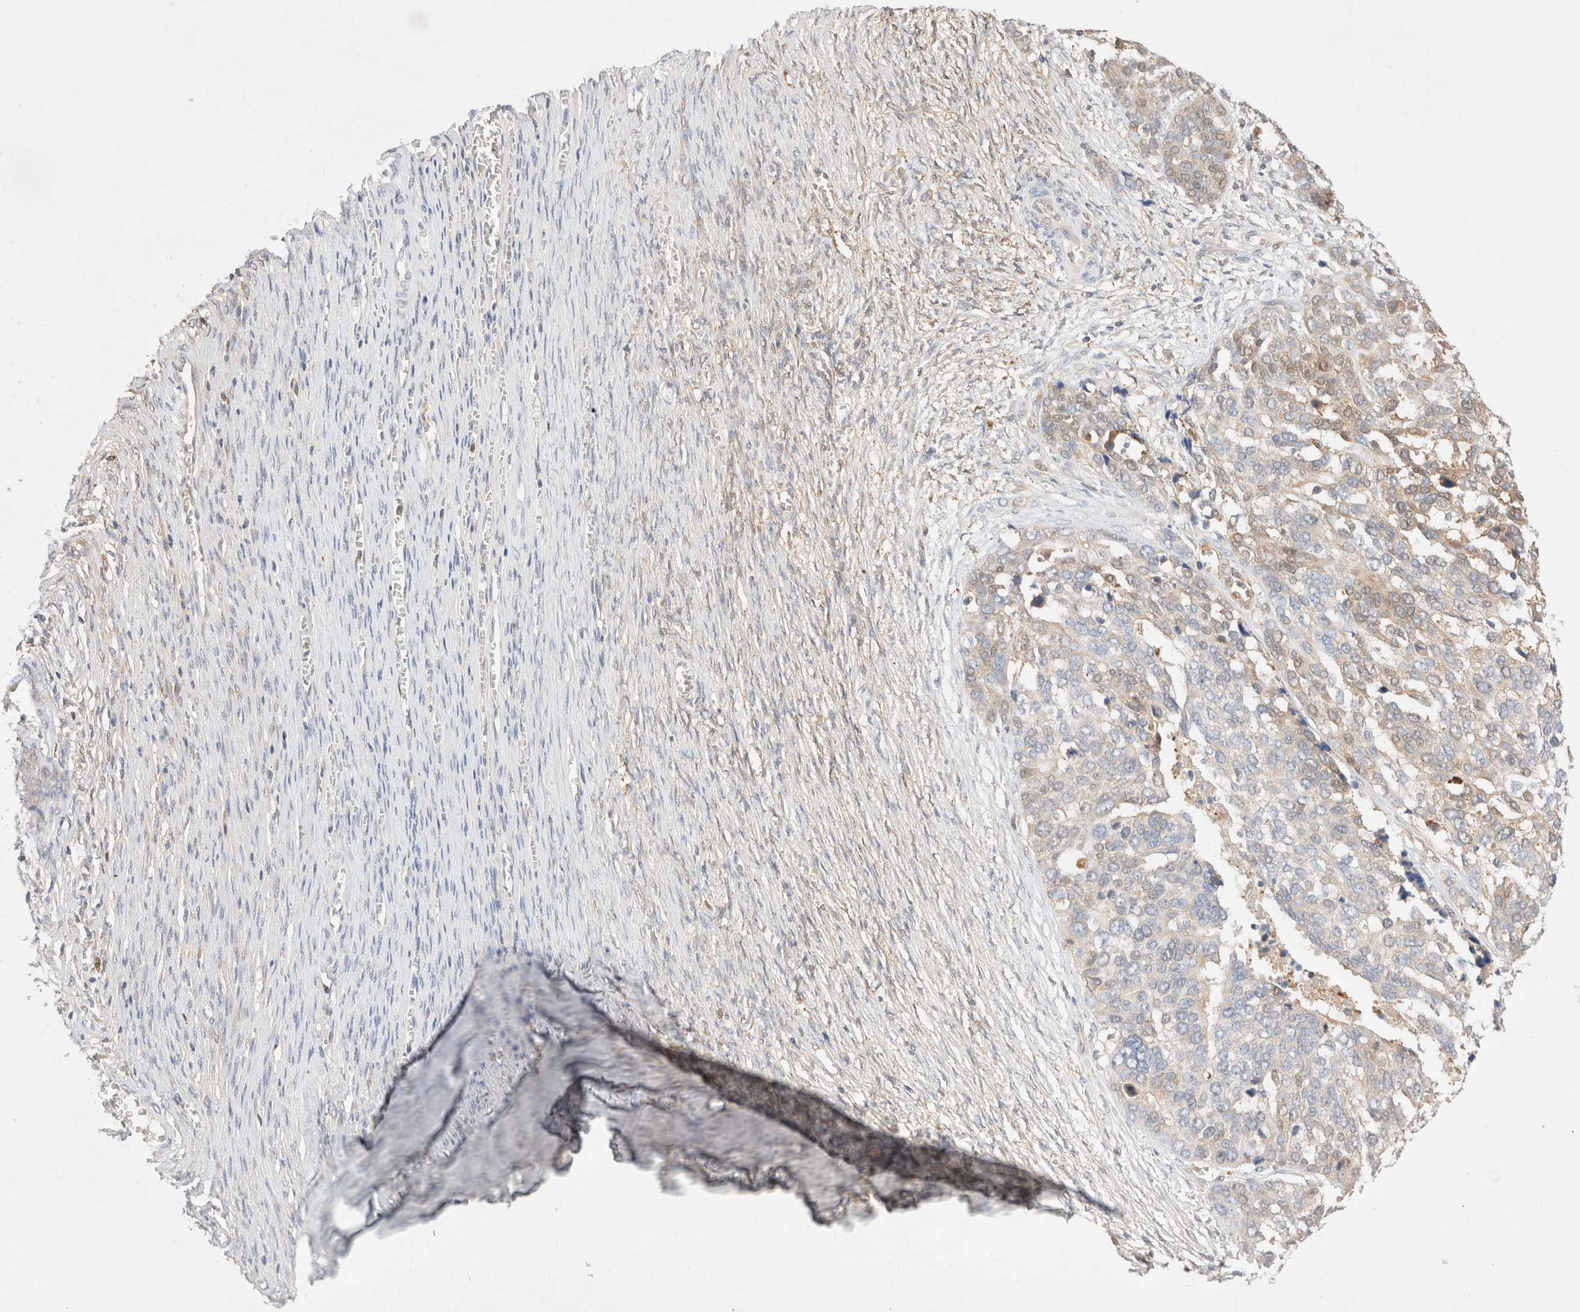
{"staining": {"intensity": "weak", "quantity": "<25%", "location": "cytoplasmic/membranous,nuclear"}, "tissue": "ovarian cancer", "cell_type": "Tumor cells", "image_type": "cancer", "snomed": [{"axis": "morphology", "description": "Cystadenocarcinoma, serous, NOS"}, {"axis": "topography", "description": "Ovary"}], "caption": "High power microscopy photomicrograph of an immunohistochemistry (IHC) image of ovarian serous cystadenocarcinoma, revealing no significant positivity in tumor cells.", "gene": "STARD10", "patient": {"sex": "female", "age": 44}}